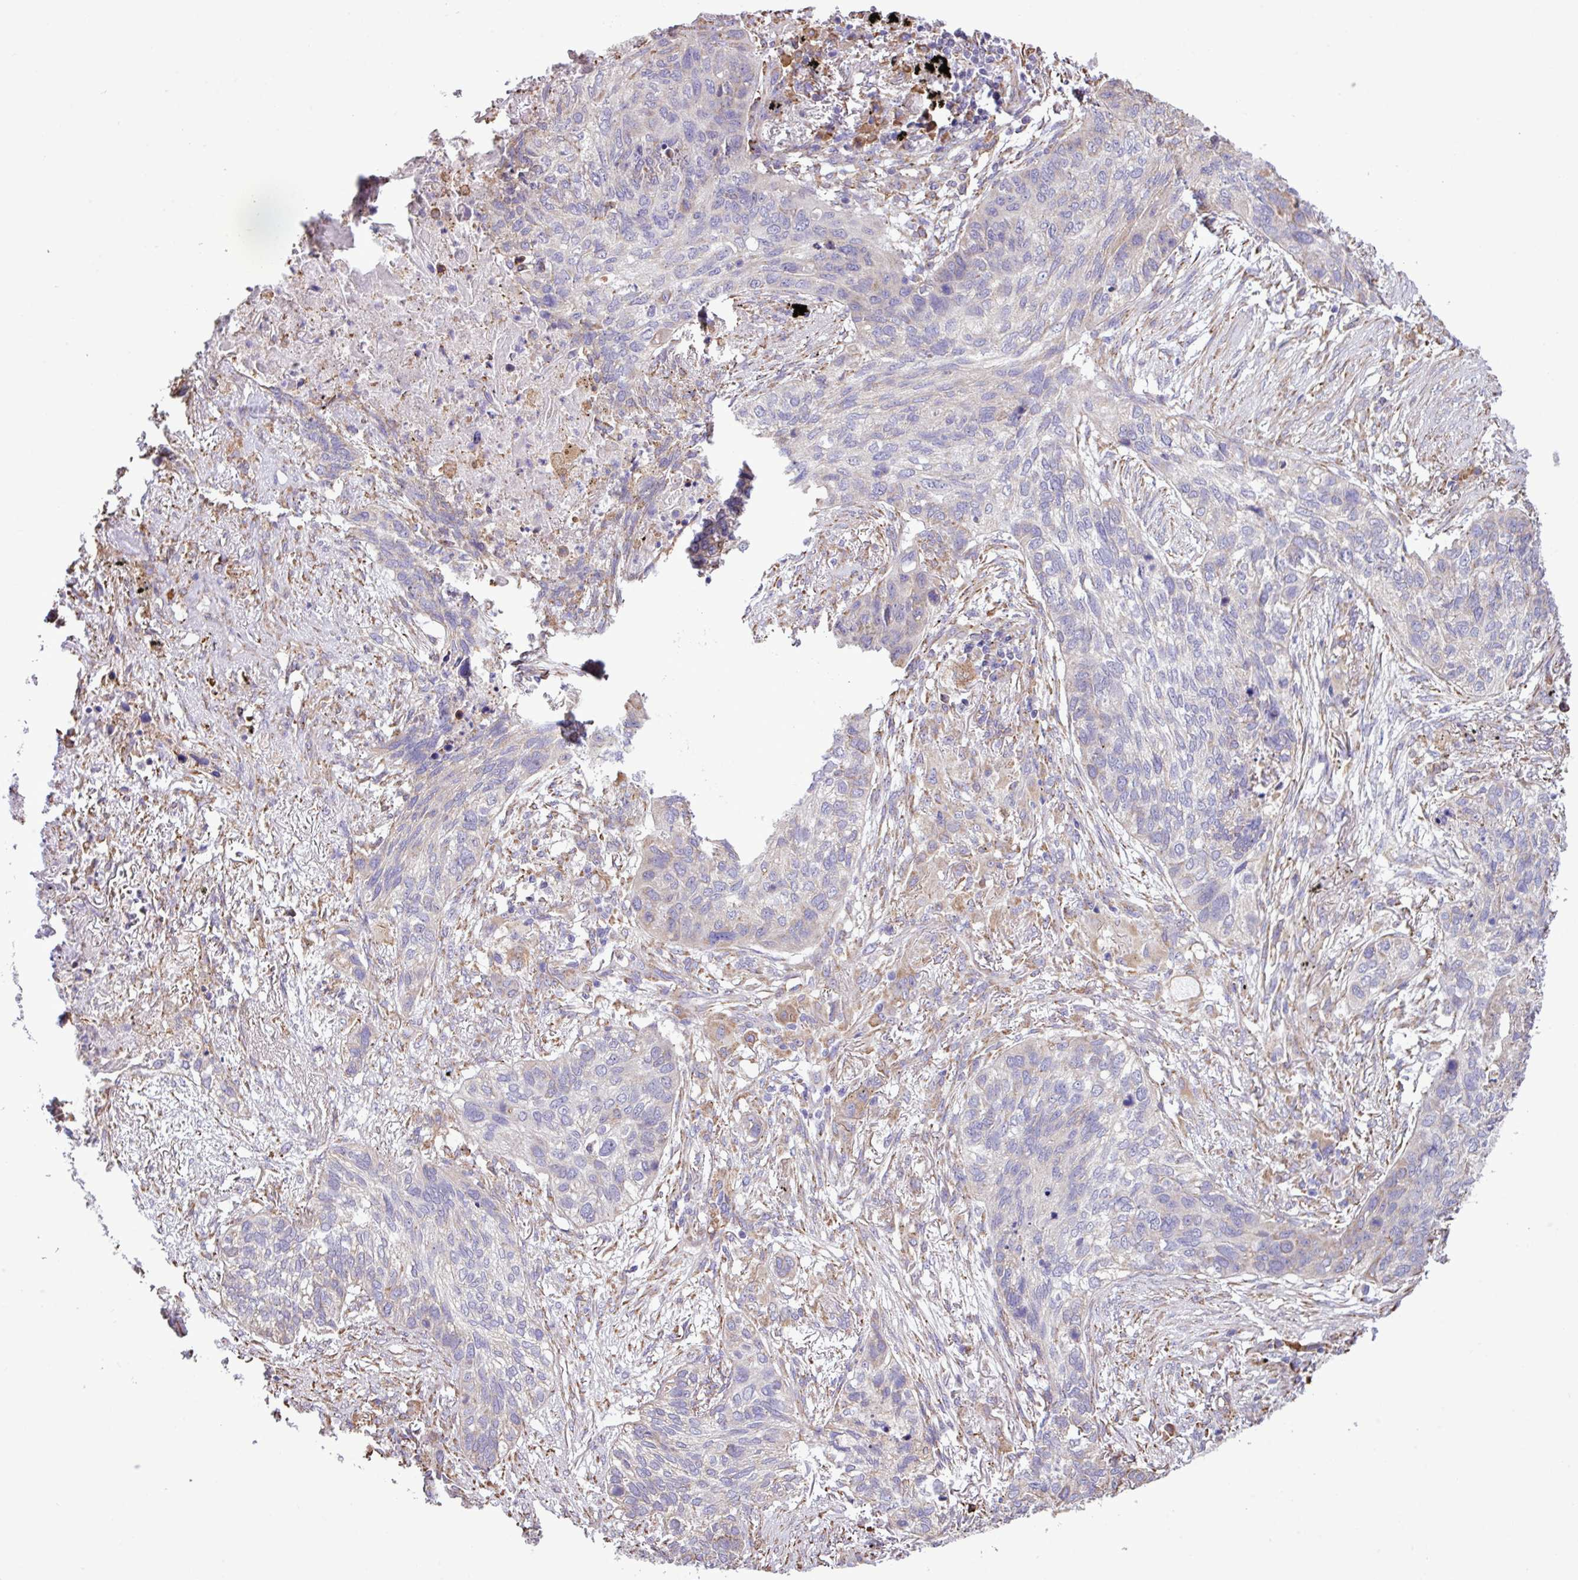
{"staining": {"intensity": "weak", "quantity": "<25%", "location": "cytoplasmic/membranous"}, "tissue": "lung cancer", "cell_type": "Tumor cells", "image_type": "cancer", "snomed": [{"axis": "morphology", "description": "Squamous cell carcinoma, NOS"}, {"axis": "topography", "description": "Lung"}], "caption": "An immunohistochemistry micrograph of lung cancer (squamous cell carcinoma) is shown. There is no staining in tumor cells of lung cancer (squamous cell carcinoma).", "gene": "ZSCAN5A", "patient": {"sex": "female", "age": 63}}